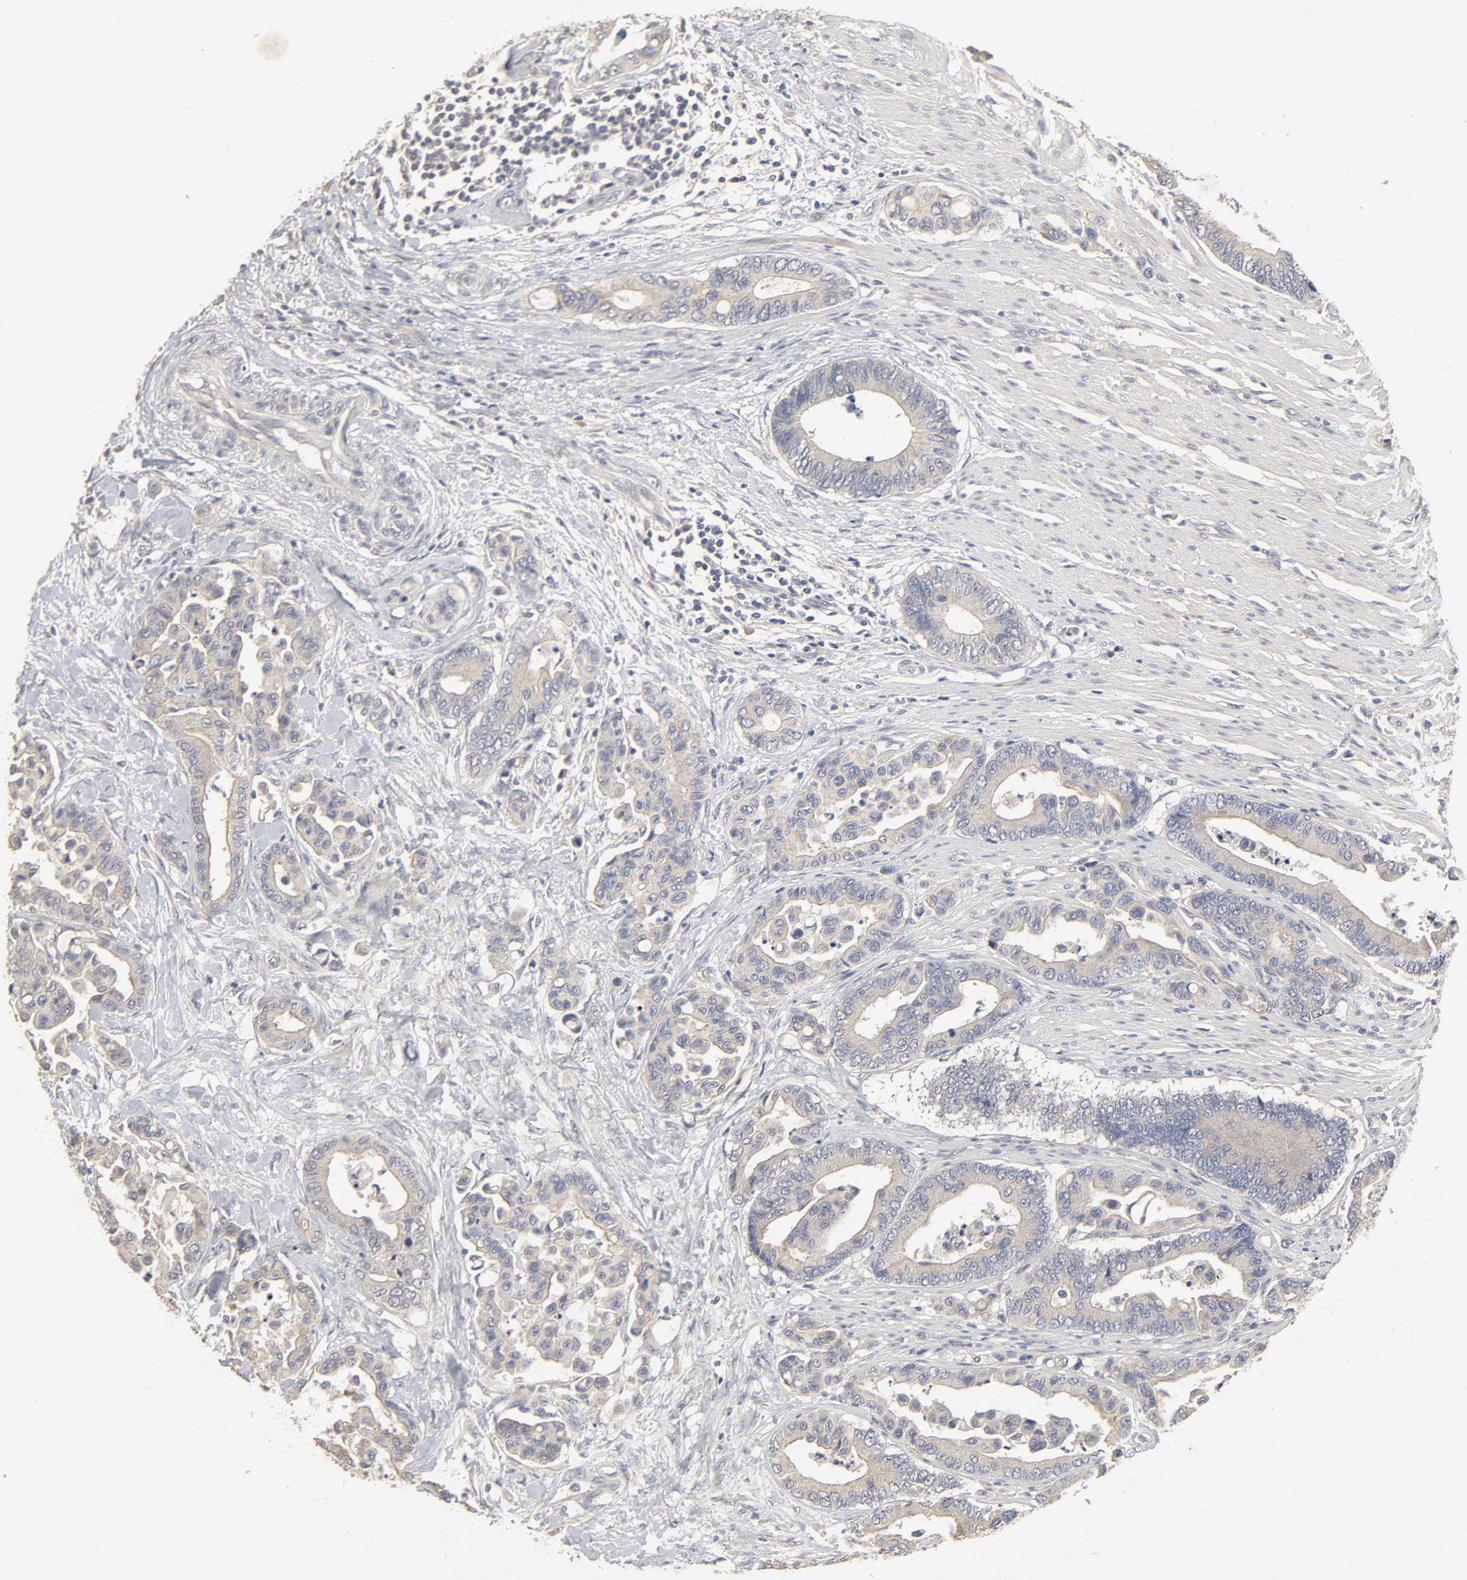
{"staining": {"intensity": "weak", "quantity": "25%-75%", "location": "cytoplasmic/membranous"}, "tissue": "colorectal cancer", "cell_type": "Tumor cells", "image_type": "cancer", "snomed": [{"axis": "morphology", "description": "Normal tissue, NOS"}, {"axis": "morphology", "description": "Adenocarcinoma, NOS"}, {"axis": "topography", "description": "Colon"}], "caption": "DAB (3,3'-diaminobenzidine) immunohistochemical staining of colorectal cancer (adenocarcinoma) reveals weak cytoplasmic/membranous protein expression in approximately 25%-75% of tumor cells.", "gene": "SLC10A2", "patient": {"sex": "male", "age": 82}}